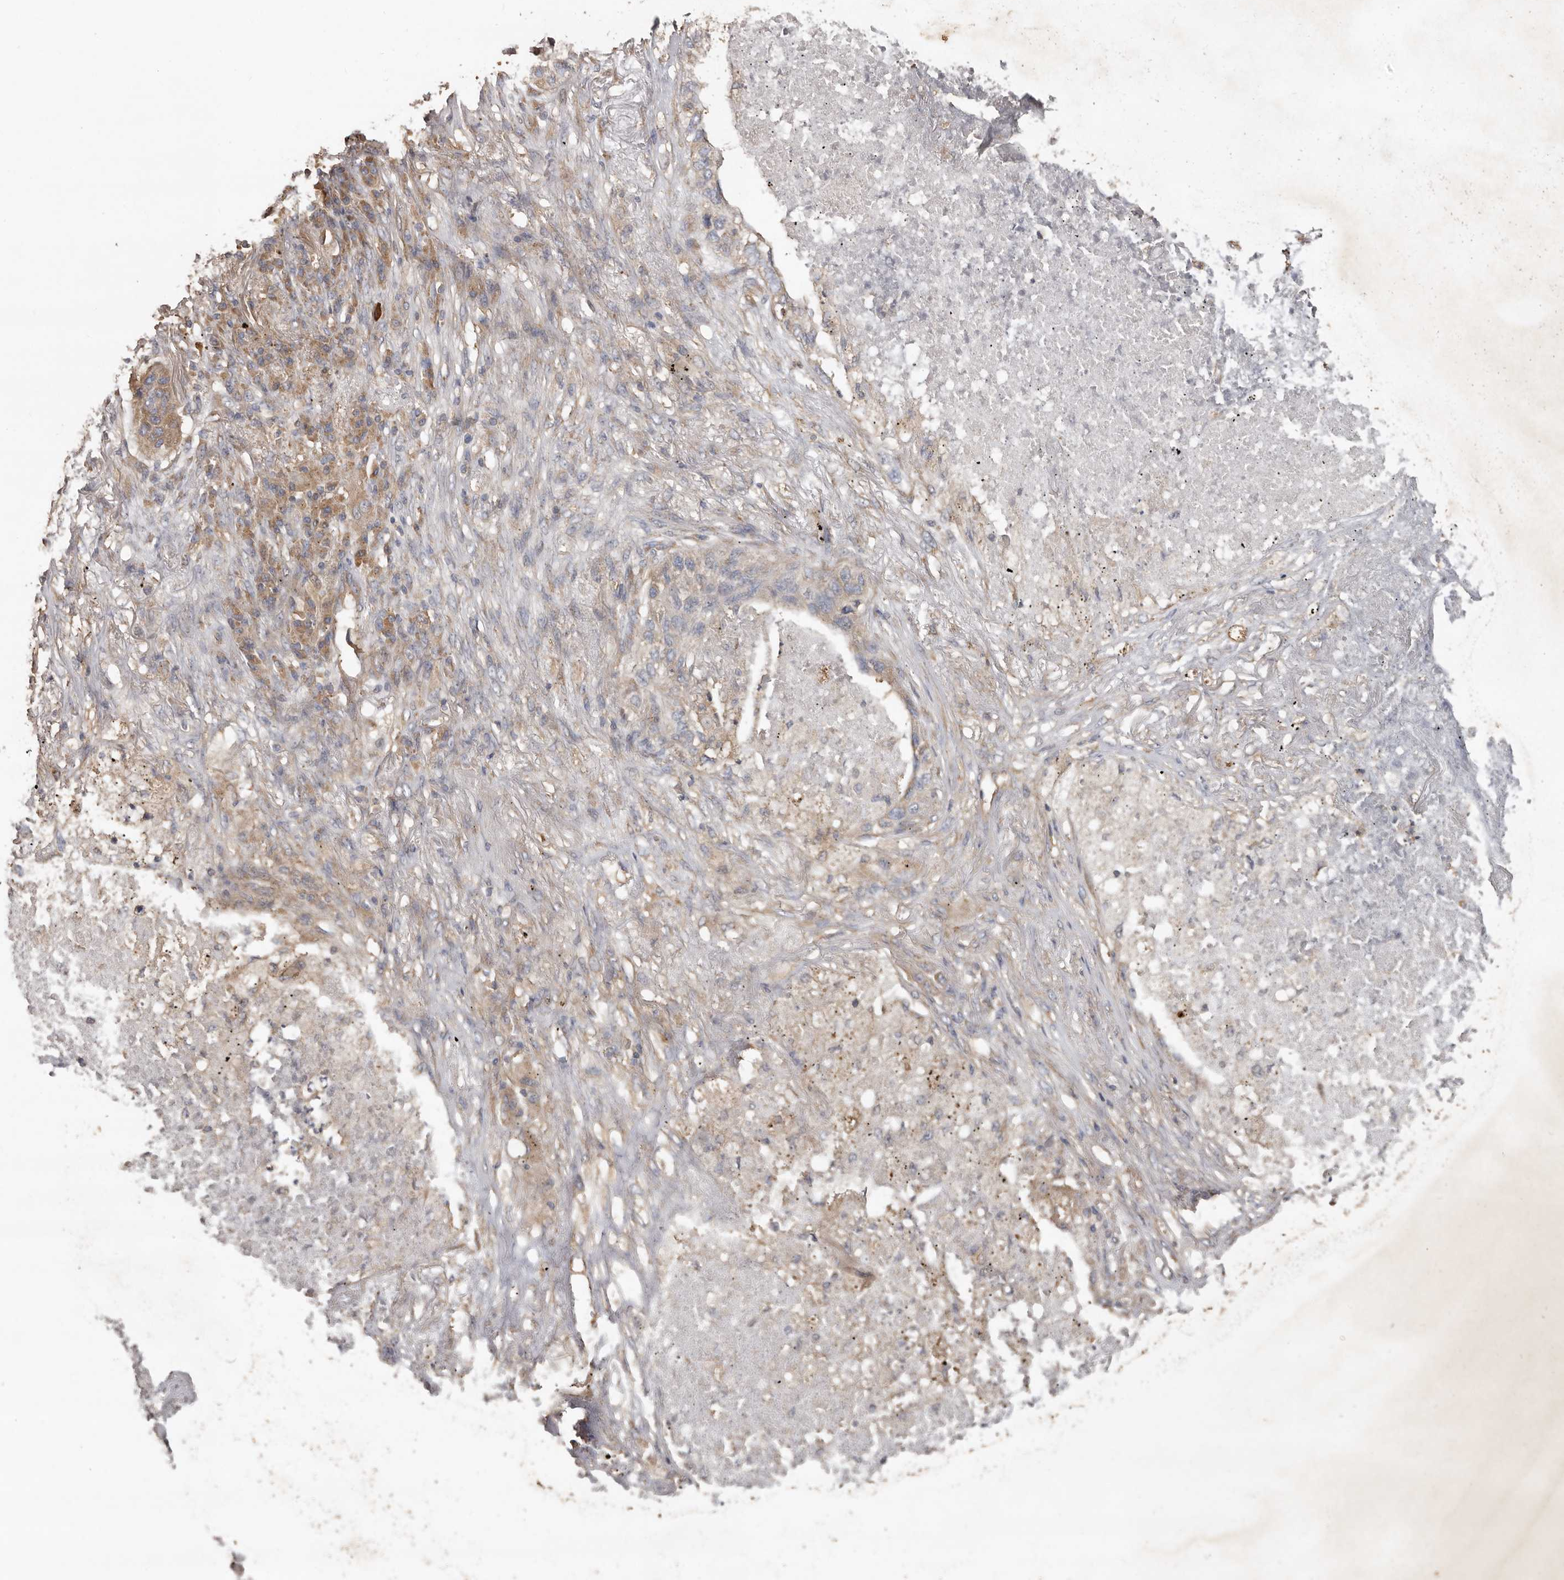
{"staining": {"intensity": "weak", "quantity": "<25%", "location": "cytoplasmic/membranous"}, "tissue": "lung cancer", "cell_type": "Tumor cells", "image_type": "cancer", "snomed": [{"axis": "morphology", "description": "Squamous cell carcinoma, NOS"}, {"axis": "topography", "description": "Lung"}], "caption": "Immunohistochemistry of lung cancer displays no positivity in tumor cells. Nuclei are stained in blue.", "gene": "FLCN", "patient": {"sex": "female", "age": 63}}